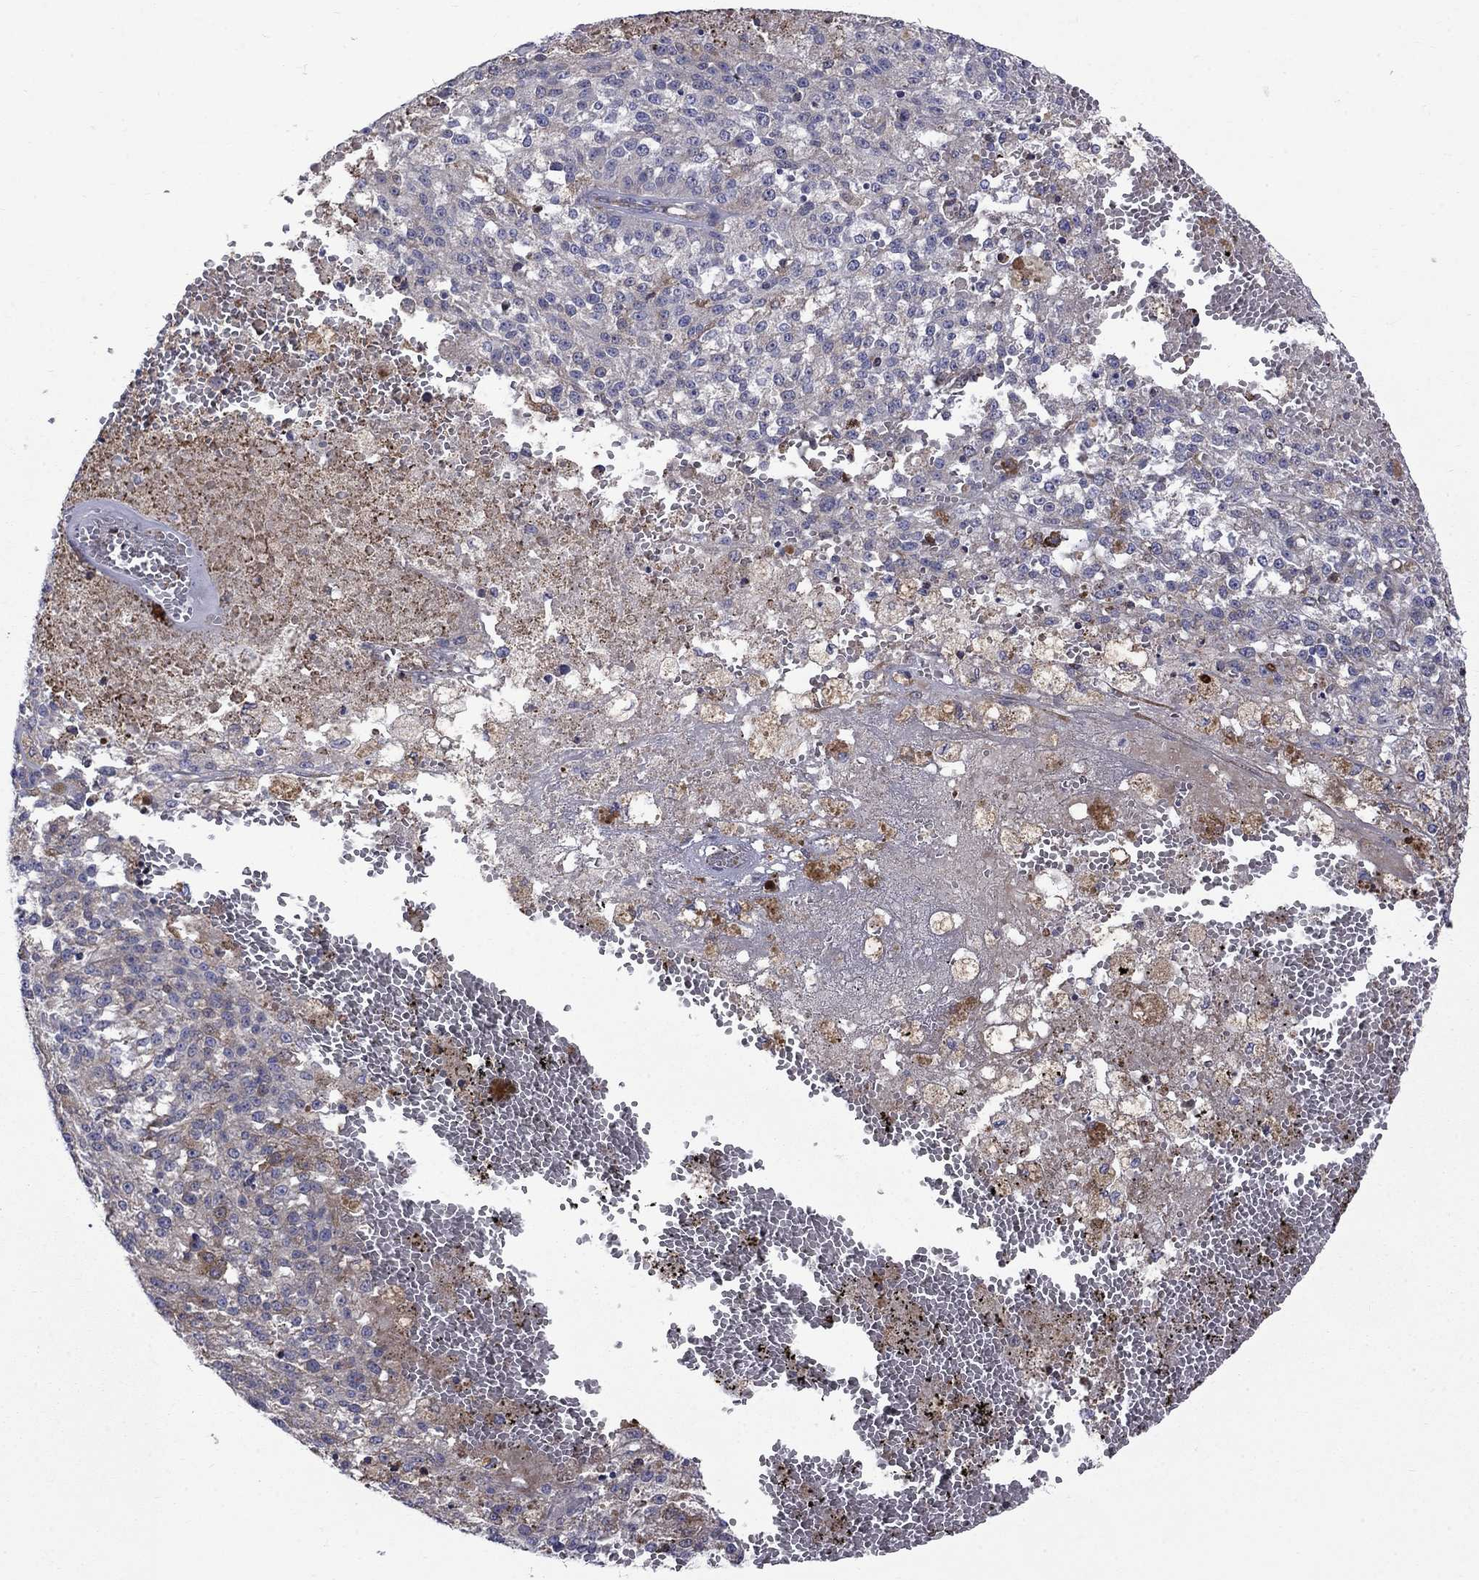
{"staining": {"intensity": "moderate", "quantity": "<25%", "location": "cytoplasmic/membranous"}, "tissue": "melanoma", "cell_type": "Tumor cells", "image_type": "cancer", "snomed": [{"axis": "morphology", "description": "Malignant melanoma, Metastatic site"}, {"axis": "topography", "description": "Lymph node"}], "caption": "Approximately <25% of tumor cells in melanoma show moderate cytoplasmic/membranous protein expression as visualized by brown immunohistochemical staining.", "gene": "ASNS", "patient": {"sex": "female", "age": 64}}